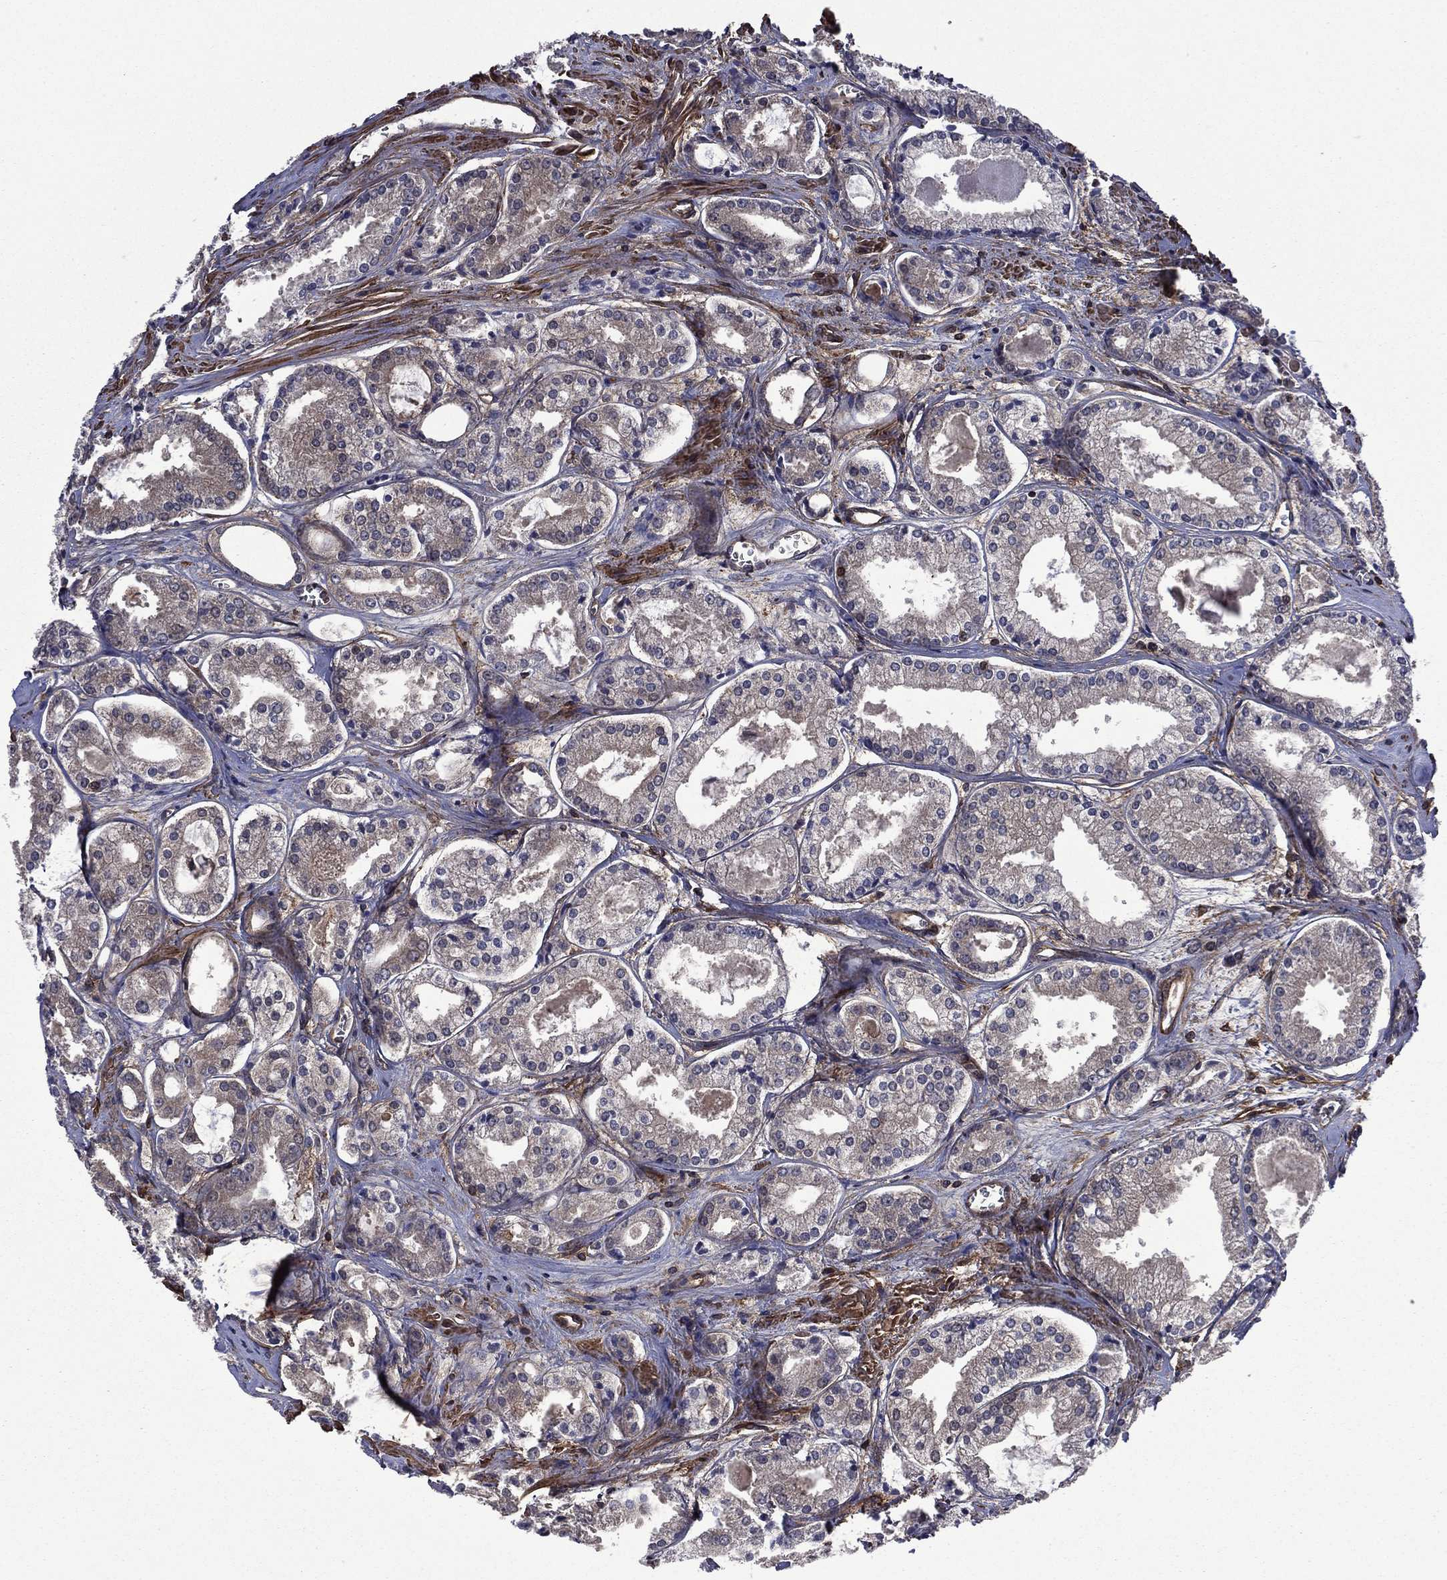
{"staining": {"intensity": "negative", "quantity": "none", "location": "none"}, "tissue": "prostate cancer", "cell_type": "Tumor cells", "image_type": "cancer", "snomed": [{"axis": "morphology", "description": "Adenocarcinoma, NOS"}, {"axis": "topography", "description": "Prostate"}], "caption": "Tumor cells show no significant protein staining in prostate cancer.", "gene": "PLPP3", "patient": {"sex": "male", "age": 72}}